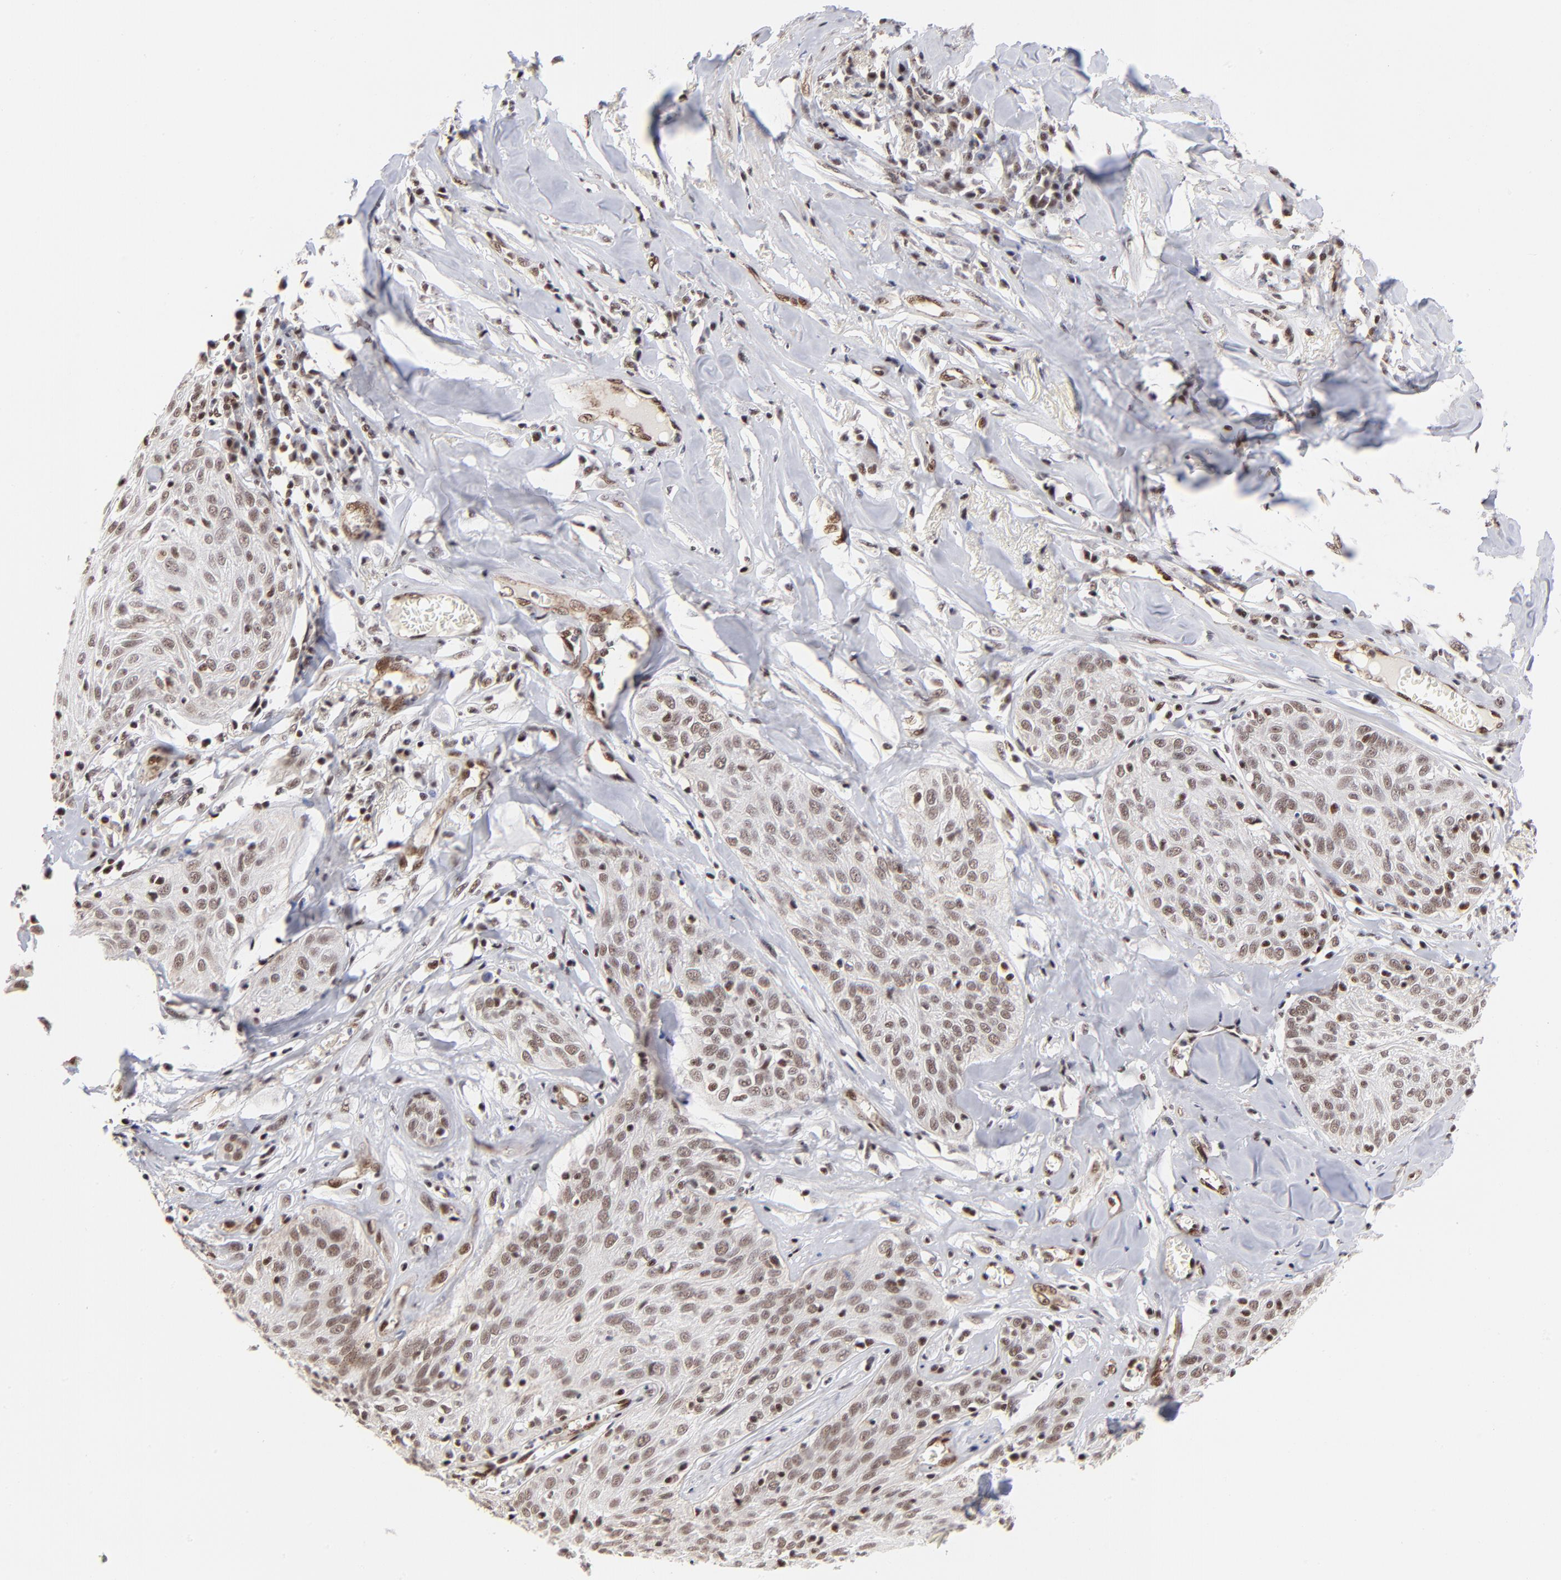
{"staining": {"intensity": "weak", "quantity": ">75%", "location": "nuclear"}, "tissue": "skin cancer", "cell_type": "Tumor cells", "image_type": "cancer", "snomed": [{"axis": "morphology", "description": "Squamous cell carcinoma, NOS"}, {"axis": "topography", "description": "Skin"}], "caption": "Human skin cancer stained with a brown dye reveals weak nuclear positive staining in approximately >75% of tumor cells.", "gene": "GABPA", "patient": {"sex": "male", "age": 65}}